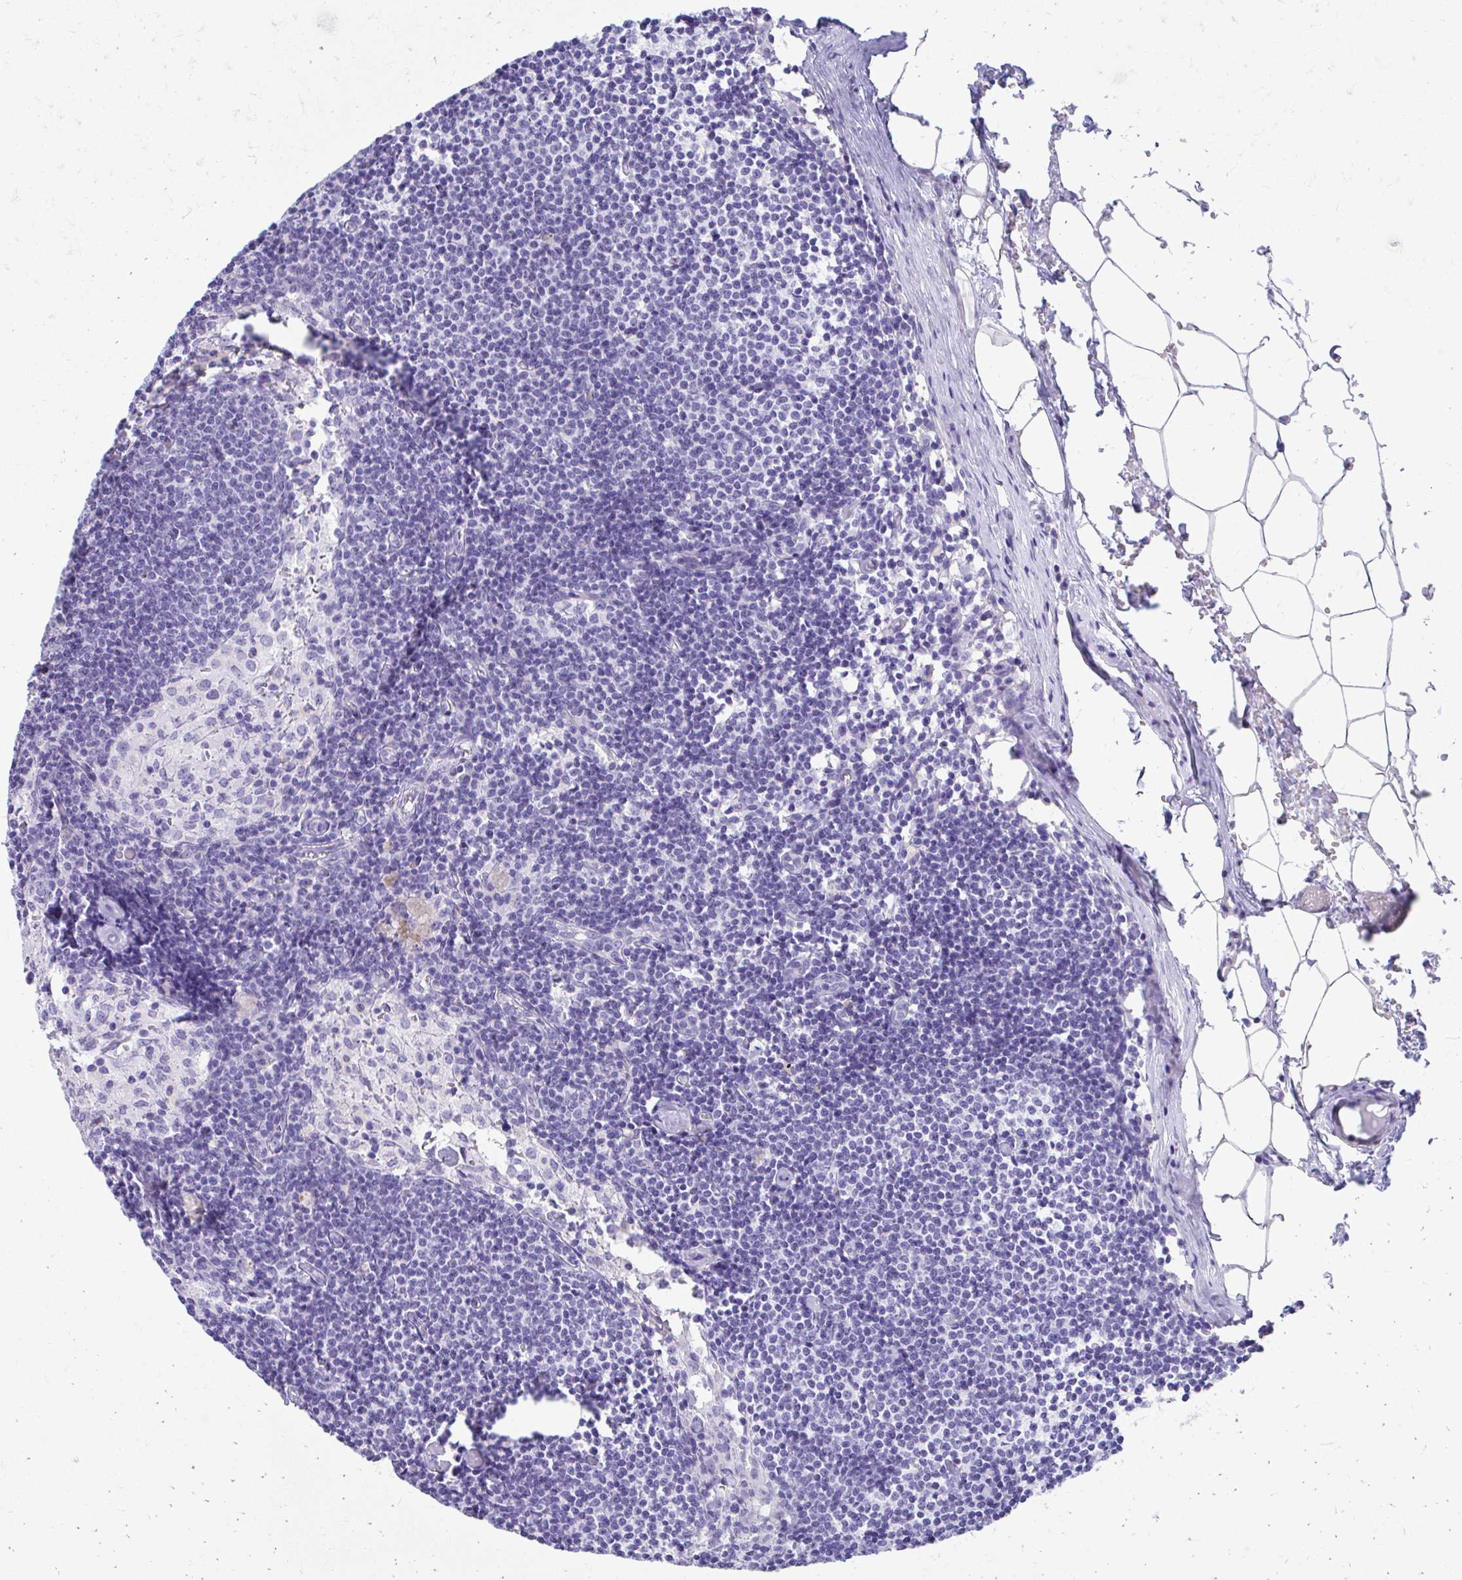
{"staining": {"intensity": "negative", "quantity": "none", "location": "none"}, "tissue": "lymph node", "cell_type": "Germinal center cells", "image_type": "normal", "snomed": [{"axis": "morphology", "description": "Normal tissue, NOS"}, {"axis": "topography", "description": "Lymph node"}], "caption": "There is no significant positivity in germinal center cells of lymph node.", "gene": "ENSG00000285953", "patient": {"sex": "male", "age": 49}}